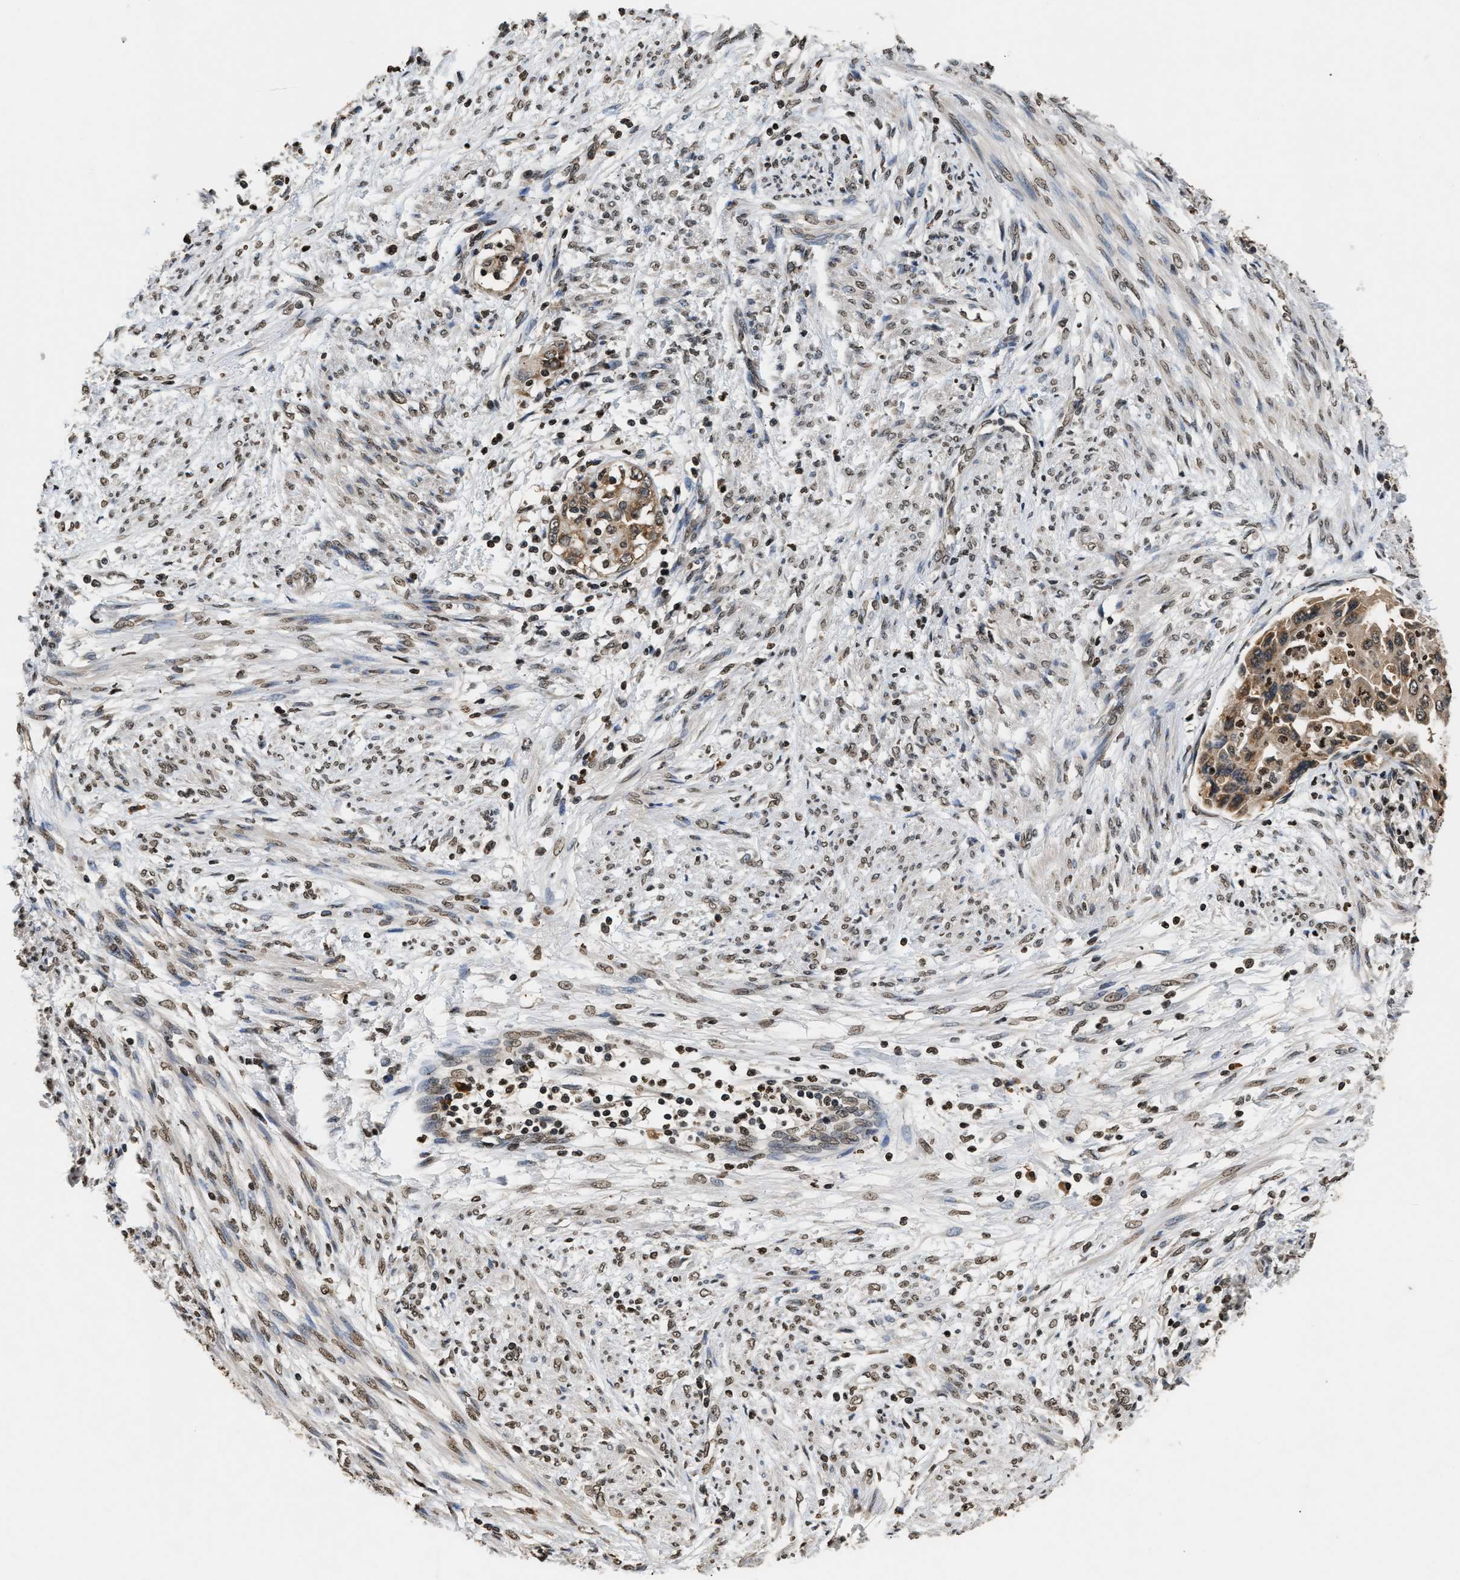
{"staining": {"intensity": "moderate", "quantity": ">75%", "location": "cytoplasmic/membranous,nuclear"}, "tissue": "endometrial cancer", "cell_type": "Tumor cells", "image_type": "cancer", "snomed": [{"axis": "morphology", "description": "Adenocarcinoma, NOS"}, {"axis": "topography", "description": "Endometrium"}], "caption": "Endometrial adenocarcinoma stained with a protein marker reveals moderate staining in tumor cells.", "gene": "DNASE1L3", "patient": {"sex": "female", "age": 85}}